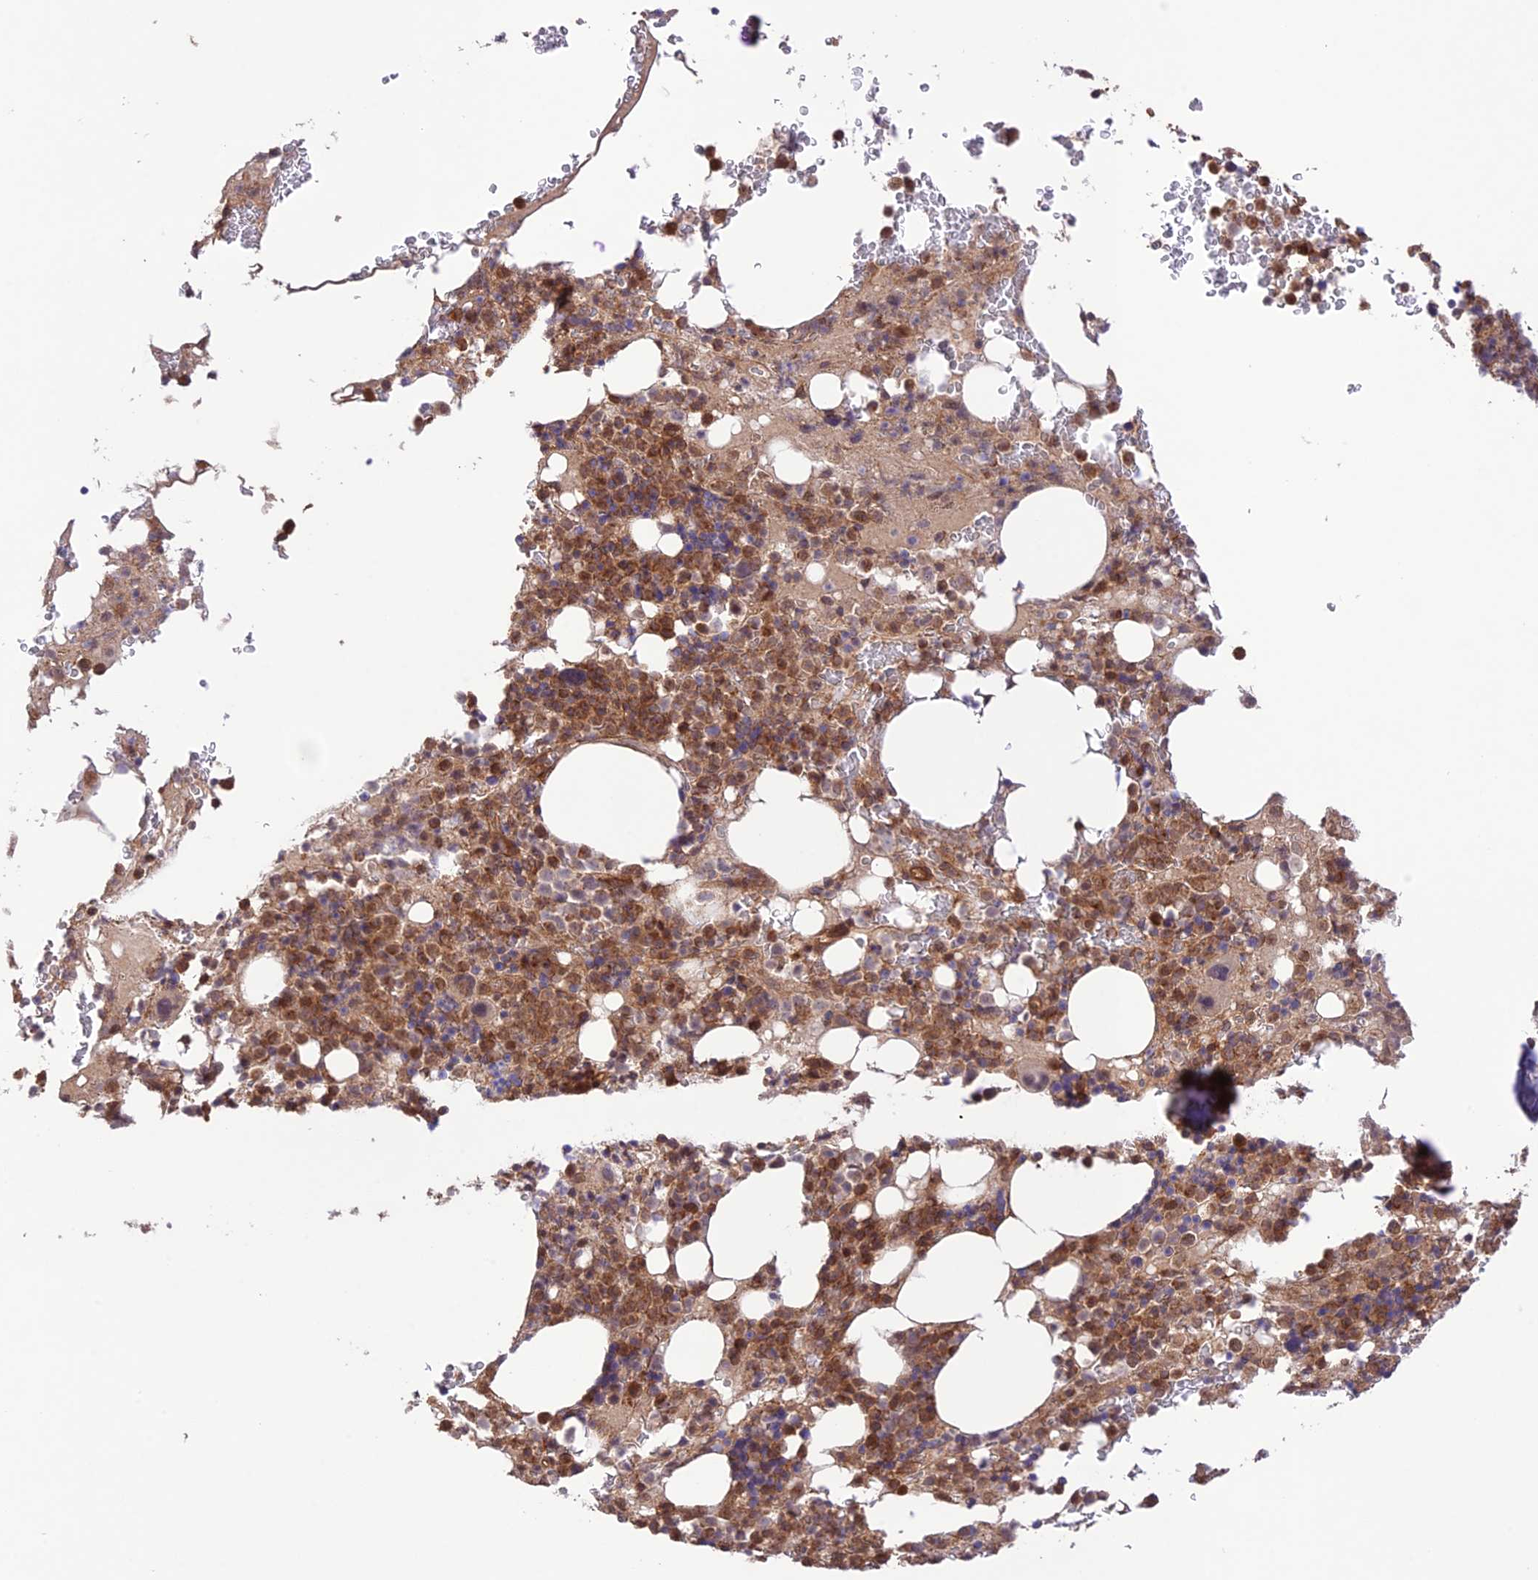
{"staining": {"intensity": "moderate", "quantity": ">75%", "location": "cytoplasmic/membranous"}, "tissue": "bone marrow", "cell_type": "Hematopoietic cells", "image_type": "normal", "snomed": [{"axis": "morphology", "description": "Normal tissue, NOS"}, {"axis": "topography", "description": "Bone marrow"}], "caption": "The histopathology image shows a brown stain indicating the presence of a protein in the cytoplasmic/membranous of hematopoietic cells in bone marrow.", "gene": "FCHSD1", "patient": {"sex": "male", "age": 58}}